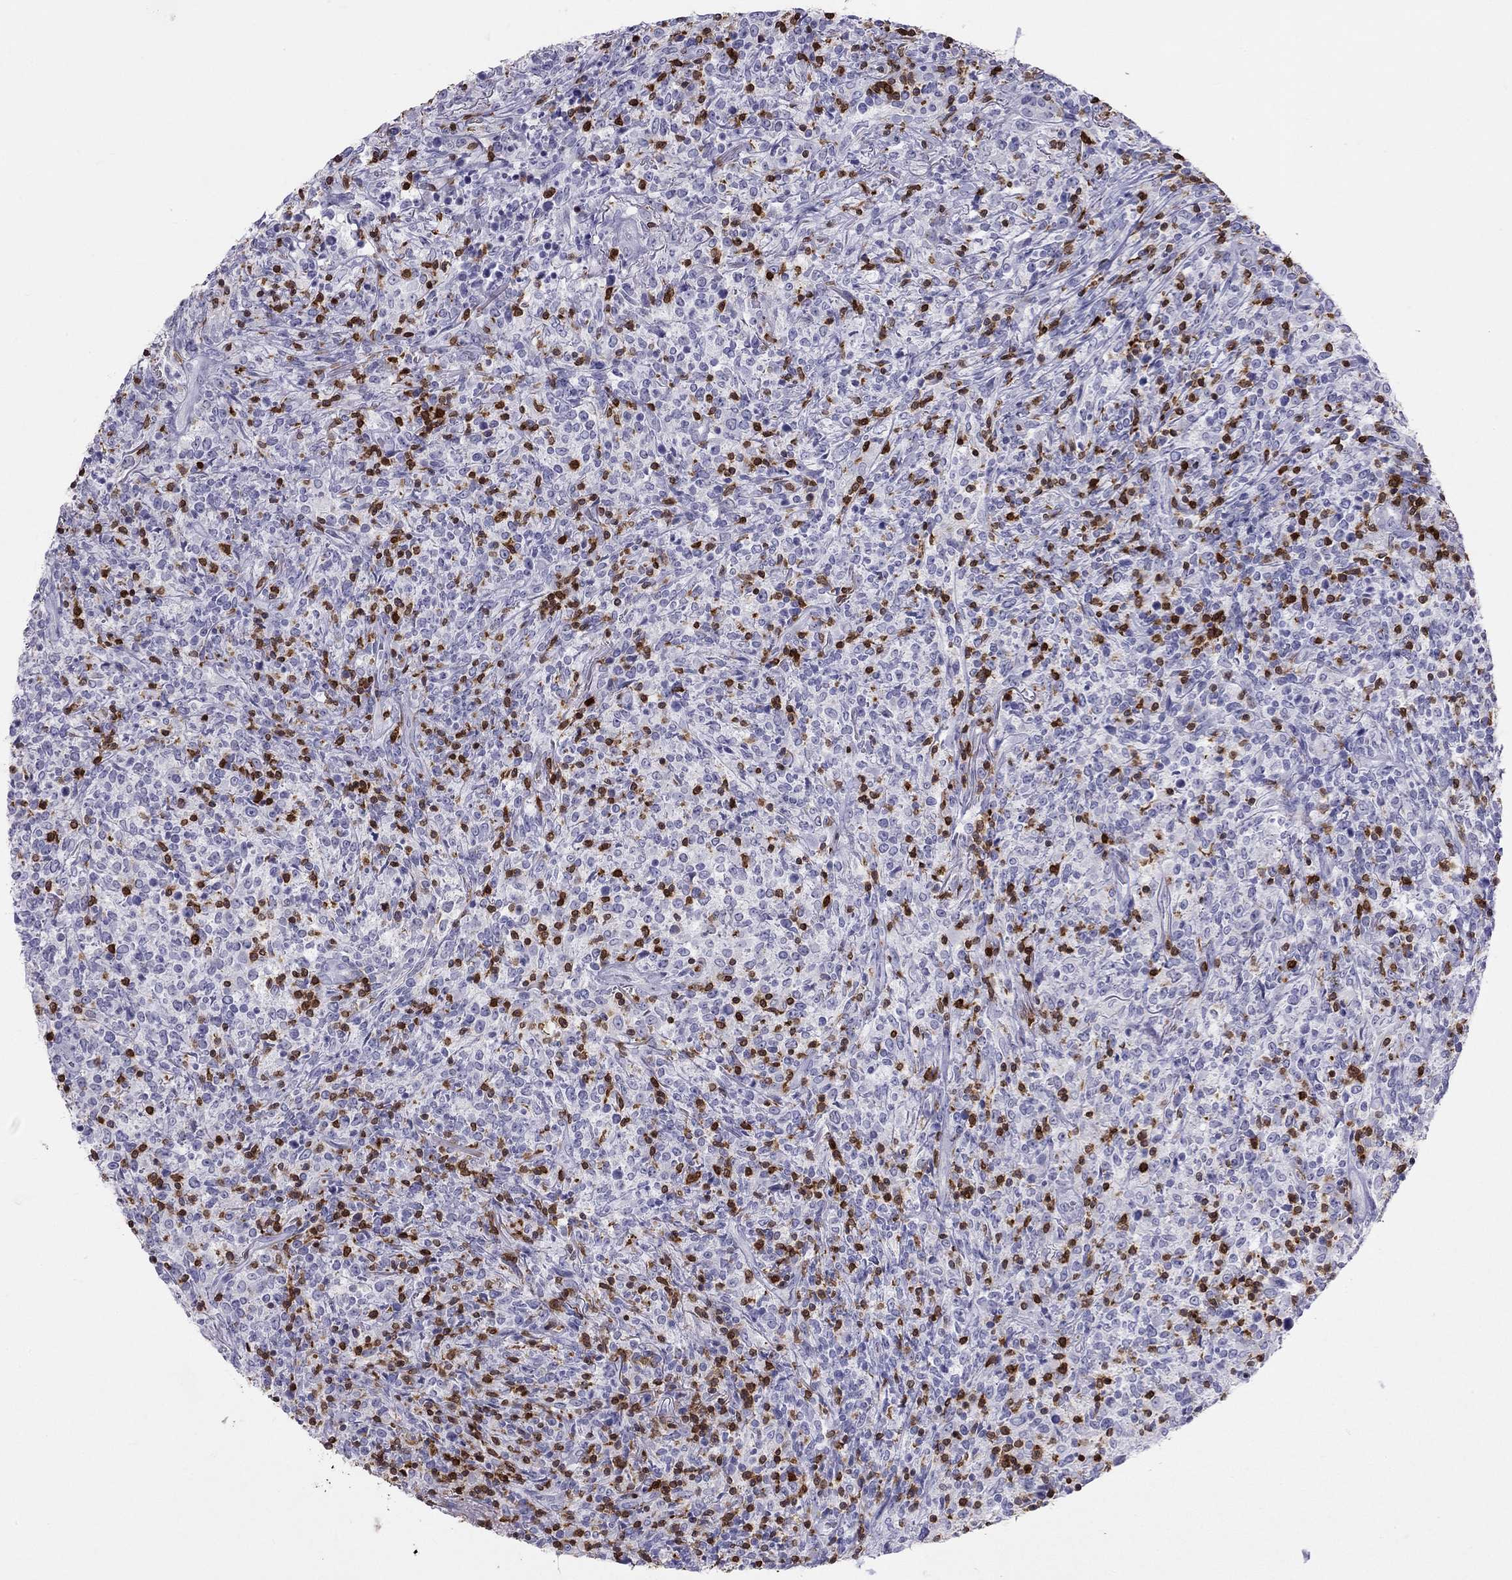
{"staining": {"intensity": "negative", "quantity": "none", "location": "none"}, "tissue": "lymphoma", "cell_type": "Tumor cells", "image_type": "cancer", "snomed": [{"axis": "morphology", "description": "Malignant lymphoma, non-Hodgkin's type, High grade"}, {"axis": "topography", "description": "Lung"}], "caption": "Immunohistochemical staining of lymphoma demonstrates no significant expression in tumor cells. (DAB immunohistochemistry visualized using brightfield microscopy, high magnification).", "gene": "SH2D2A", "patient": {"sex": "male", "age": 79}}